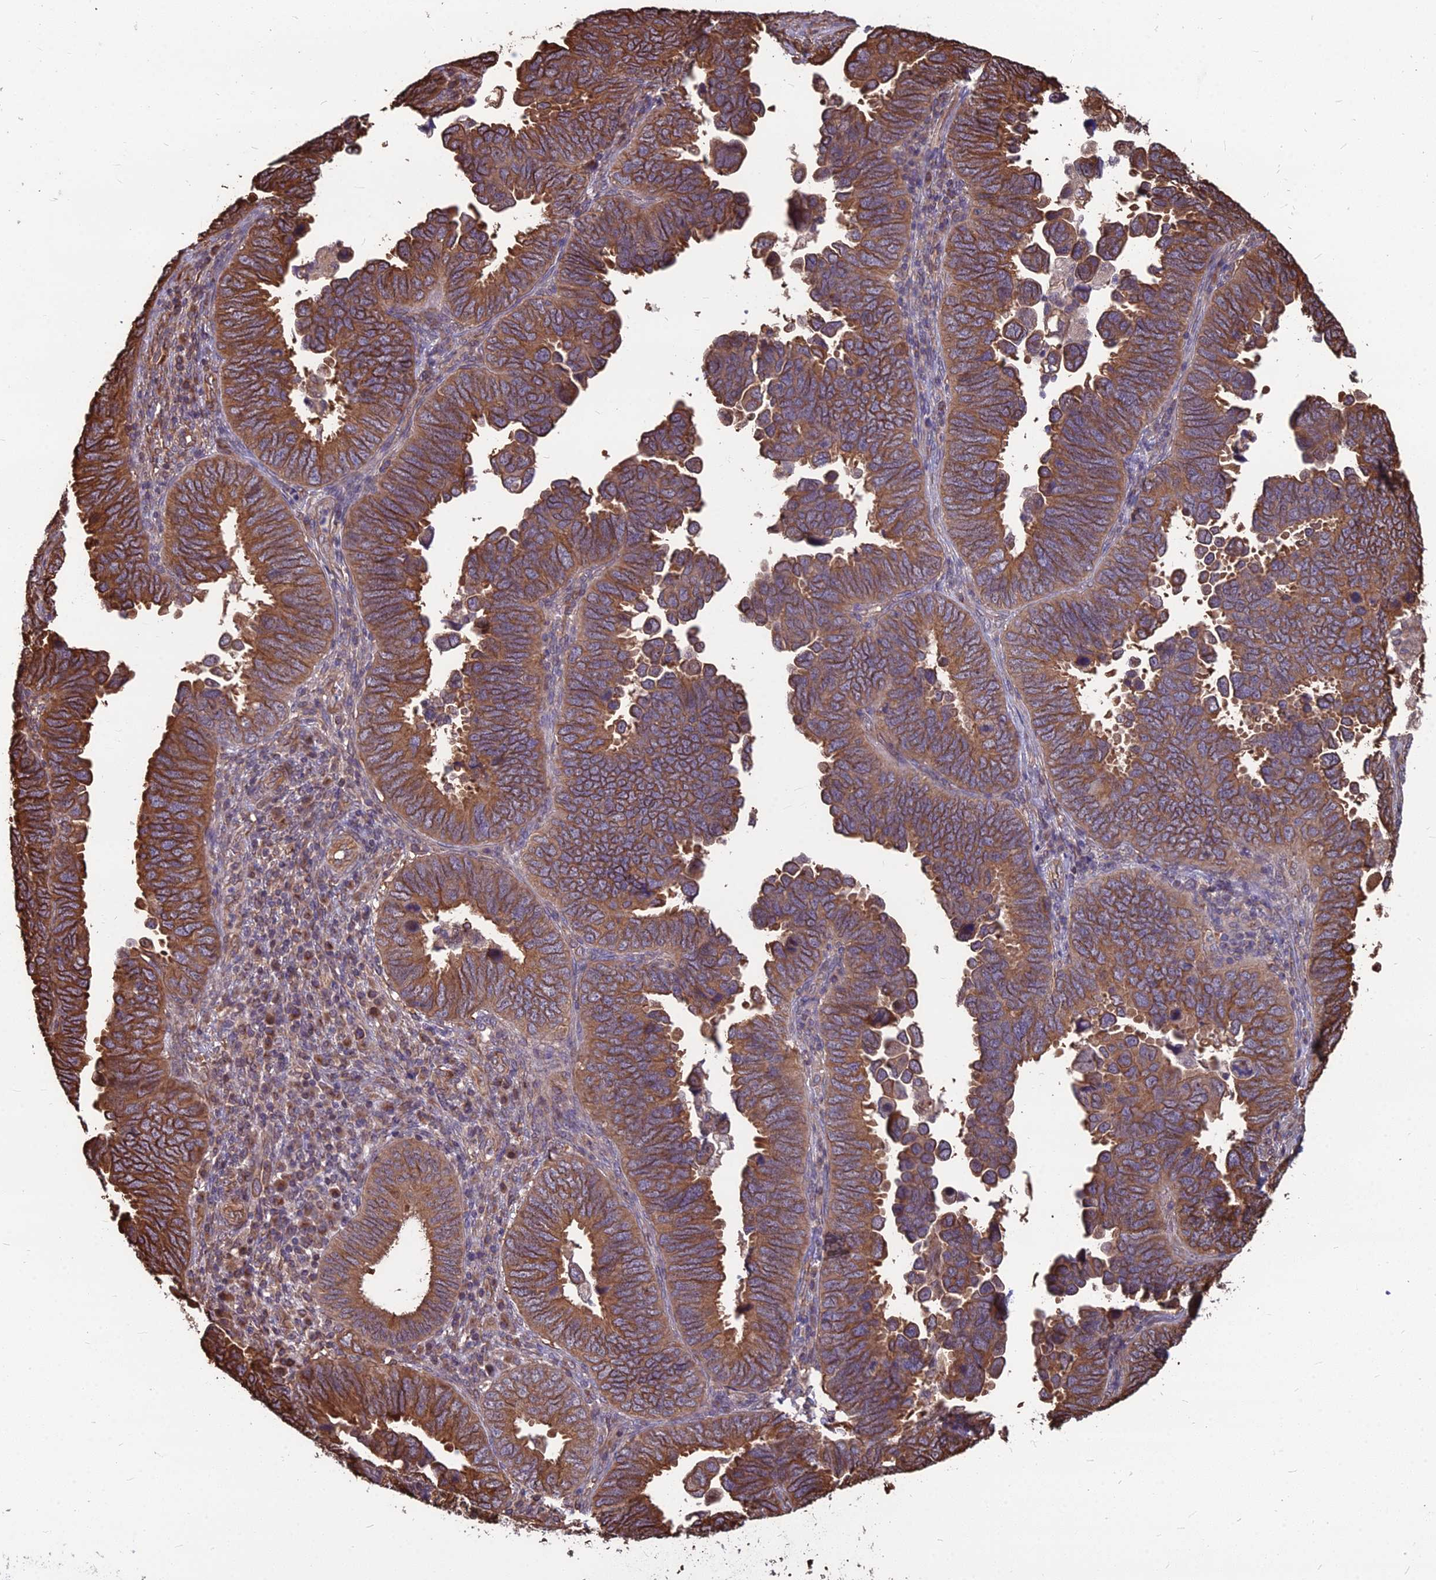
{"staining": {"intensity": "strong", "quantity": ">75%", "location": "cytoplasmic/membranous"}, "tissue": "endometrial cancer", "cell_type": "Tumor cells", "image_type": "cancer", "snomed": [{"axis": "morphology", "description": "Adenocarcinoma, NOS"}, {"axis": "topography", "description": "Endometrium"}], "caption": "DAB immunohistochemical staining of human endometrial cancer (adenocarcinoma) displays strong cytoplasmic/membranous protein positivity in about >75% of tumor cells.", "gene": "LSM6", "patient": {"sex": "female", "age": 79}}